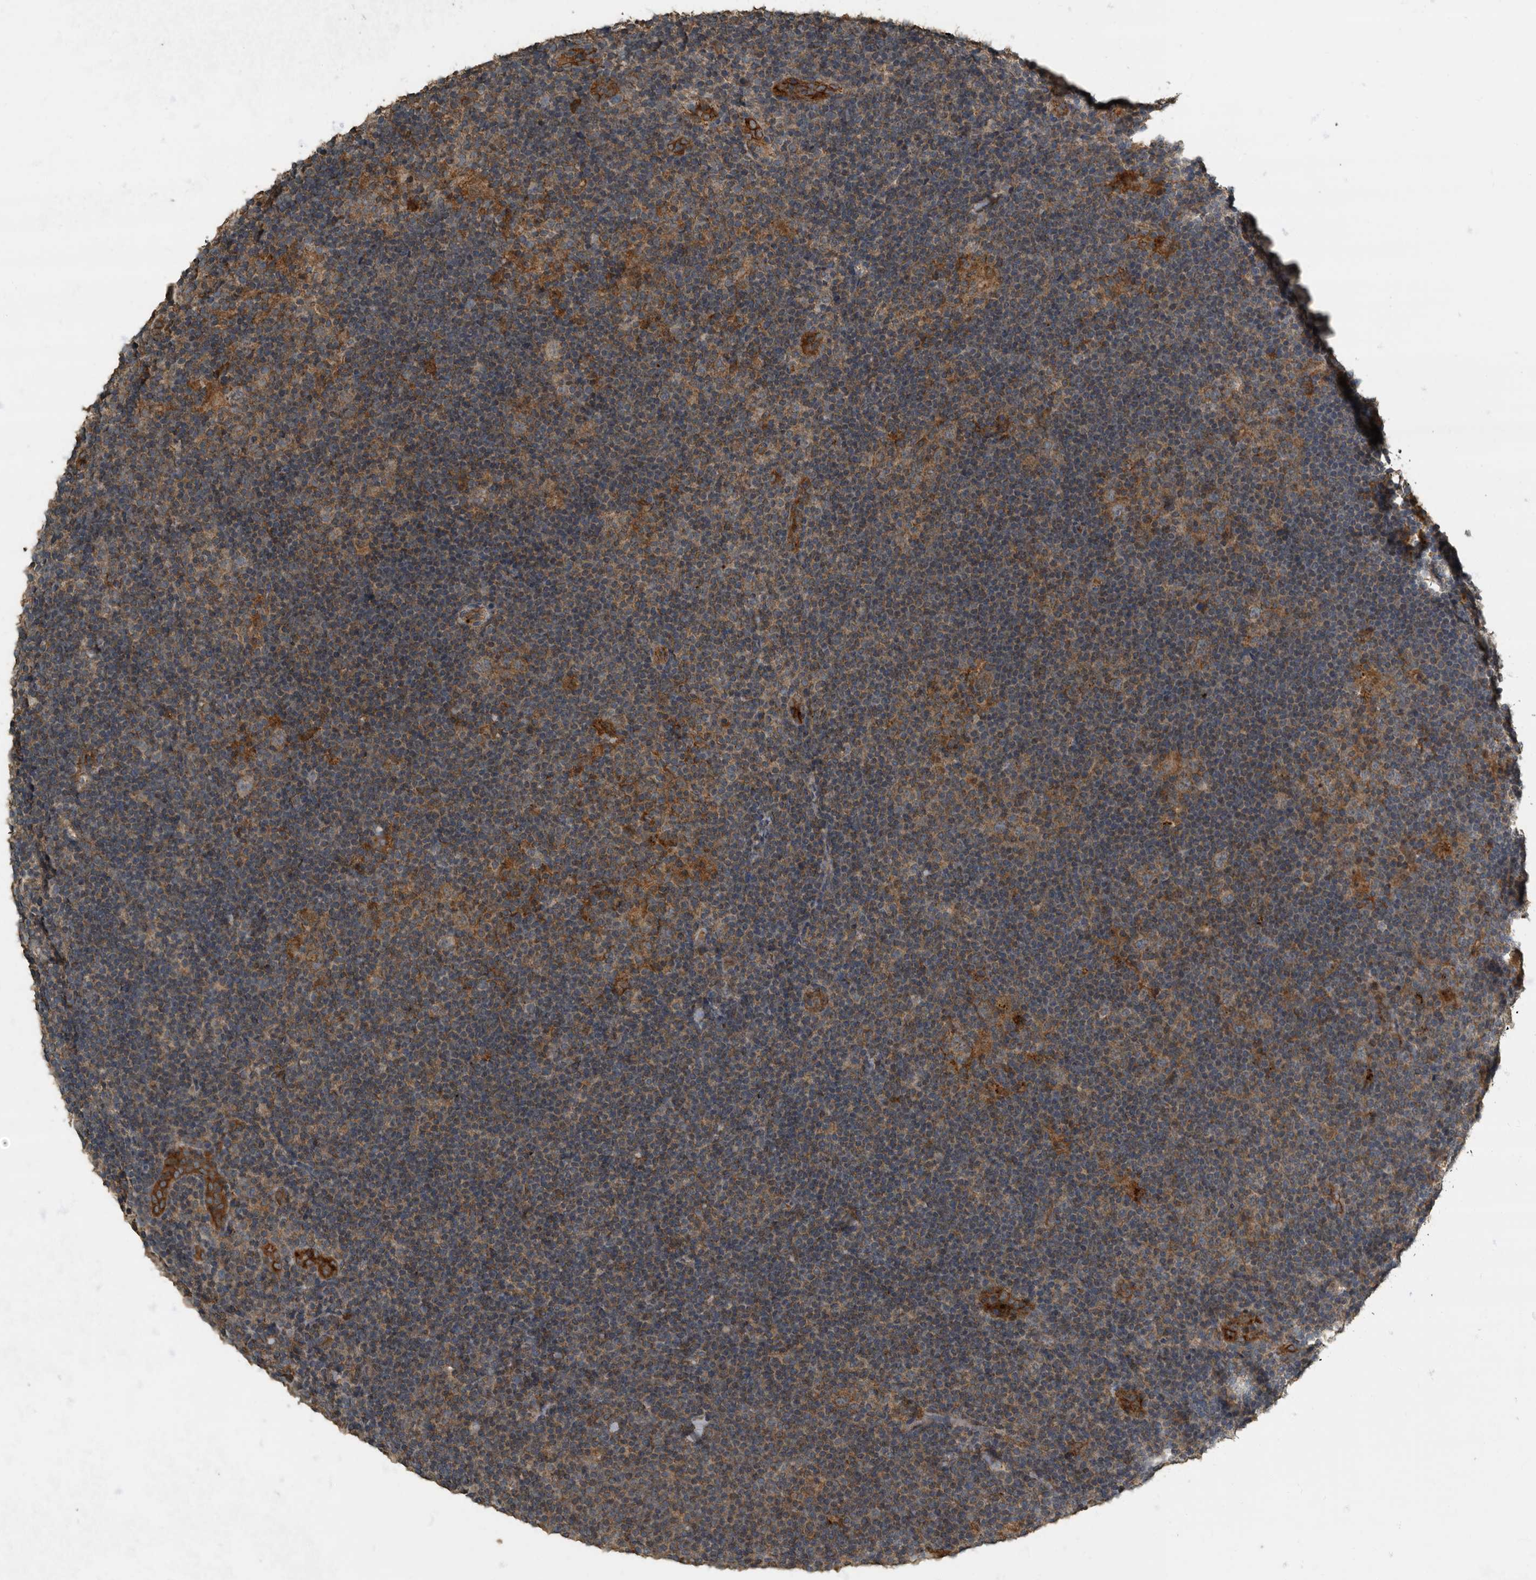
{"staining": {"intensity": "moderate", "quantity": "<25%", "location": "cytoplasmic/membranous"}, "tissue": "lymphoma", "cell_type": "Tumor cells", "image_type": "cancer", "snomed": [{"axis": "morphology", "description": "Hodgkin's disease, NOS"}, {"axis": "topography", "description": "Lymph node"}], "caption": "Protein expression analysis of human Hodgkin's disease reveals moderate cytoplasmic/membranous expression in approximately <25% of tumor cells.", "gene": "IL15RA", "patient": {"sex": "female", "age": 57}}